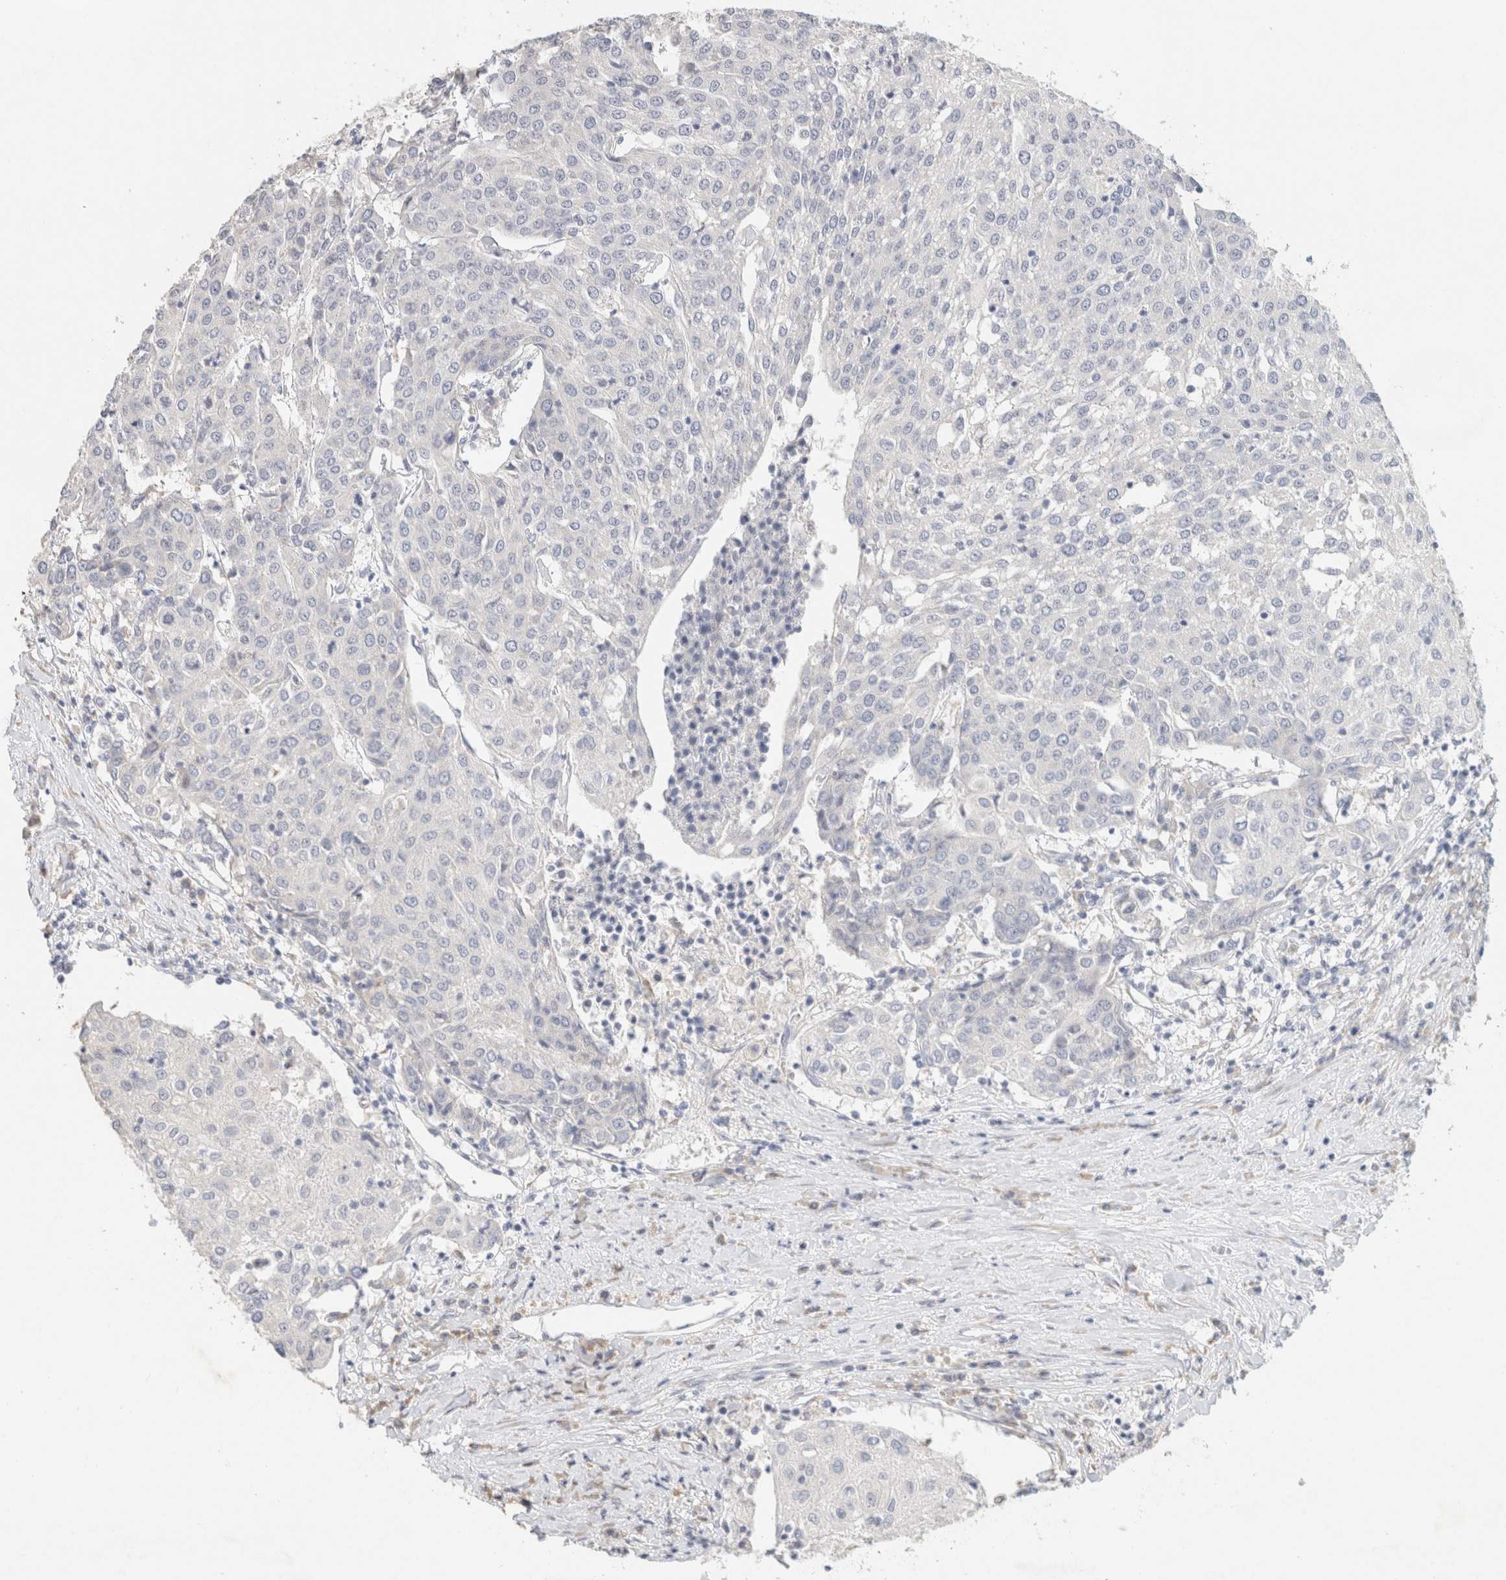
{"staining": {"intensity": "negative", "quantity": "none", "location": "none"}, "tissue": "urothelial cancer", "cell_type": "Tumor cells", "image_type": "cancer", "snomed": [{"axis": "morphology", "description": "Urothelial carcinoma, High grade"}, {"axis": "topography", "description": "Urinary bladder"}], "caption": "Tumor cells show no significant staining in urothelial carcinoma (high-grade). The staining was performed using DAB to visualize the protein expression in brown, while the nuclei were stained in blue with hematoxylin (Magnification: 20x).", "gene": "NEFM", "patient": {"sex": "female", "age": 85}}